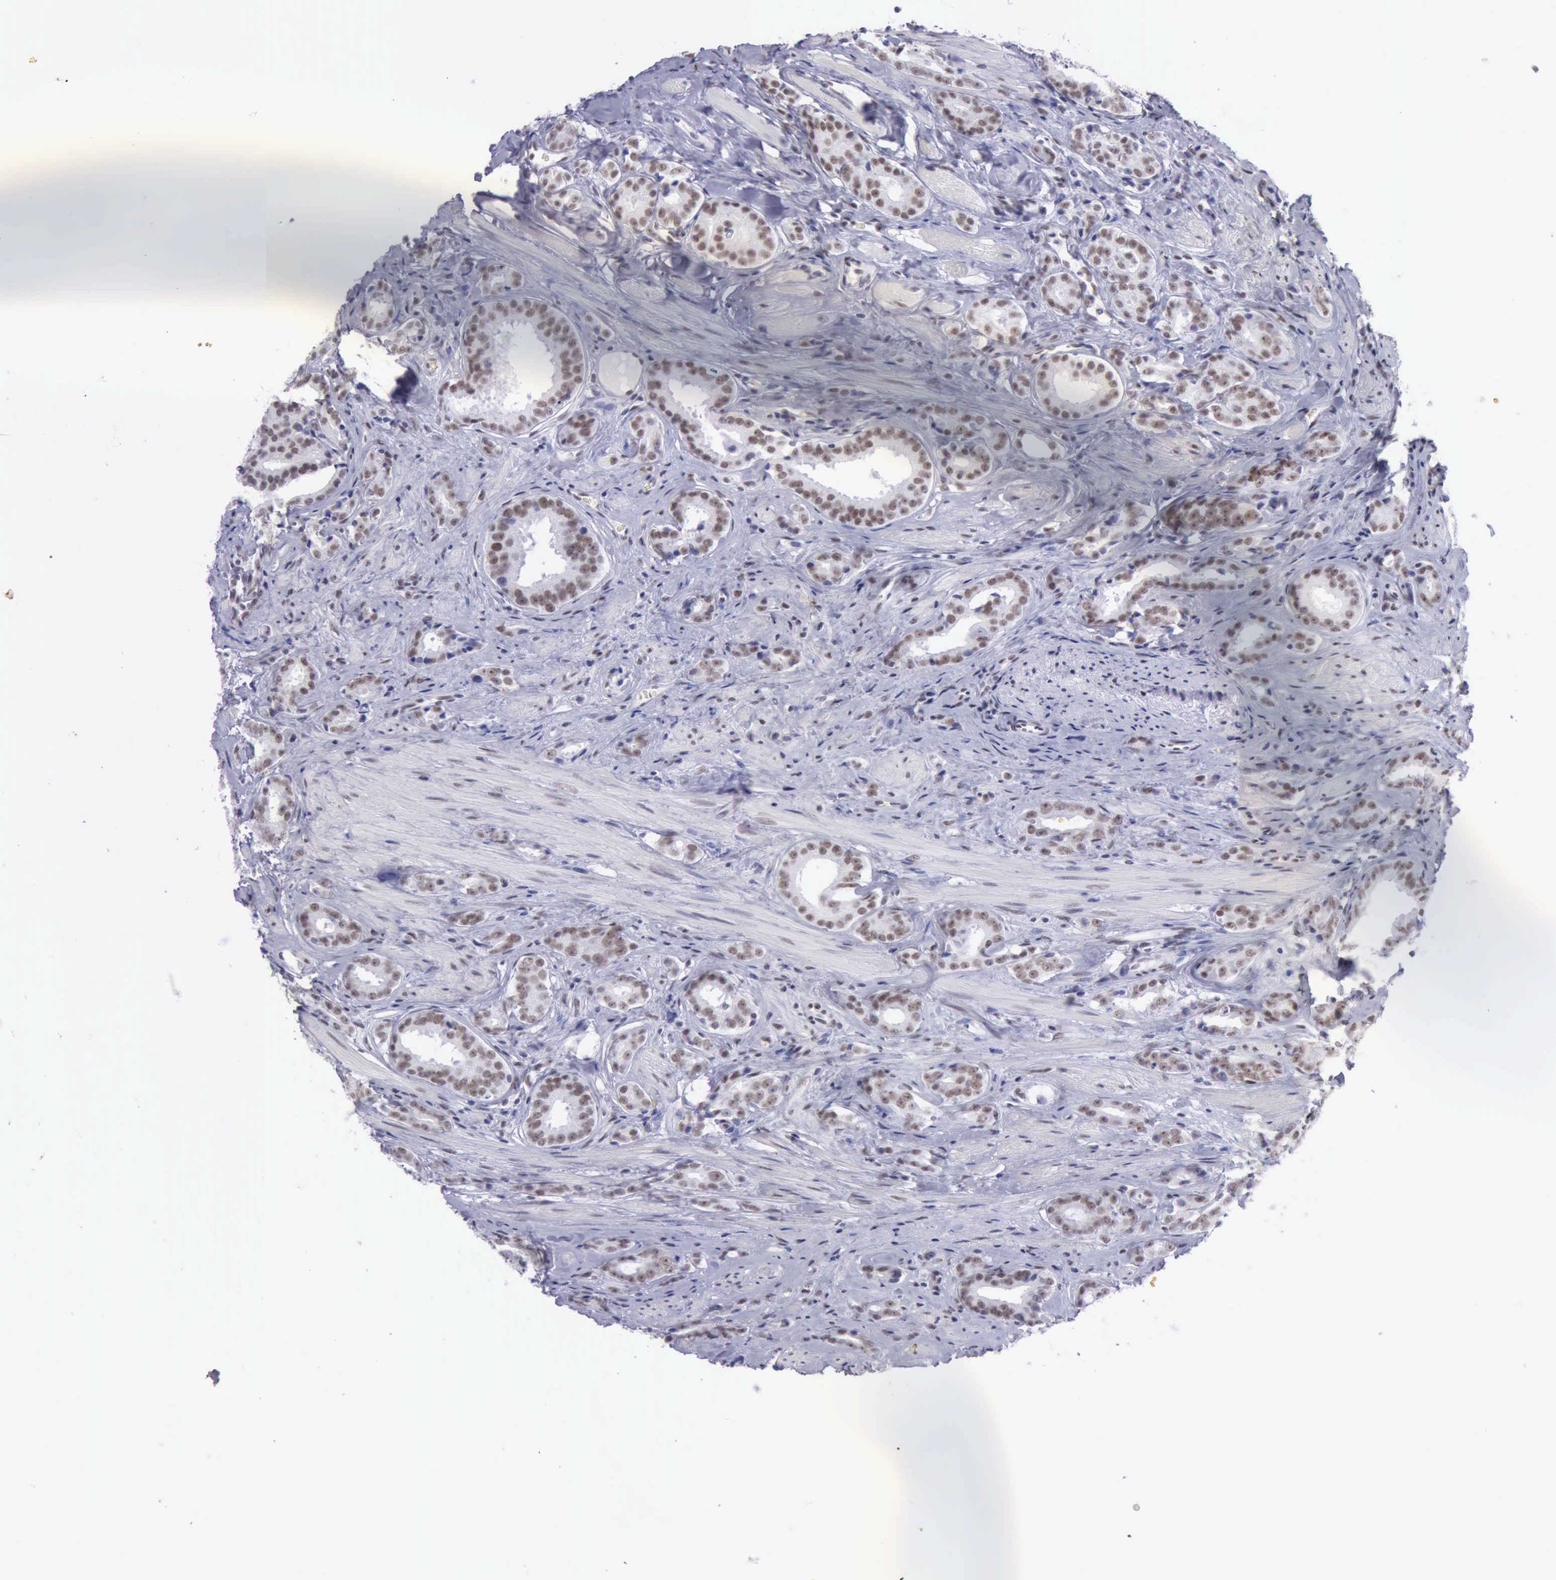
{"staining": {"intensity": "weak", "quantity": "25%-75%", "location": "nuclear"}, "tissue": "prostate cancer", "cell_type": "Tumor cells", "image_type": "cancer", "snomed": [{"axis": "morphology", "description": "Adenocarcinoma, Medium grade"}, {"axis": "topography", "description": "Prostate"}], "caption": "Immunohistochemistry (IHC) (DAB (3,3'-diaminobenzidine)) staining of adenocarcinoma (medium-grade) (prostate) displays weak nuclear protein expression in about 25%-75% of tumor cells. (IHC, brightfield microscopy, high magnification).", "gene": "EP300", "patient": {"sex": "male", "age": 53}}